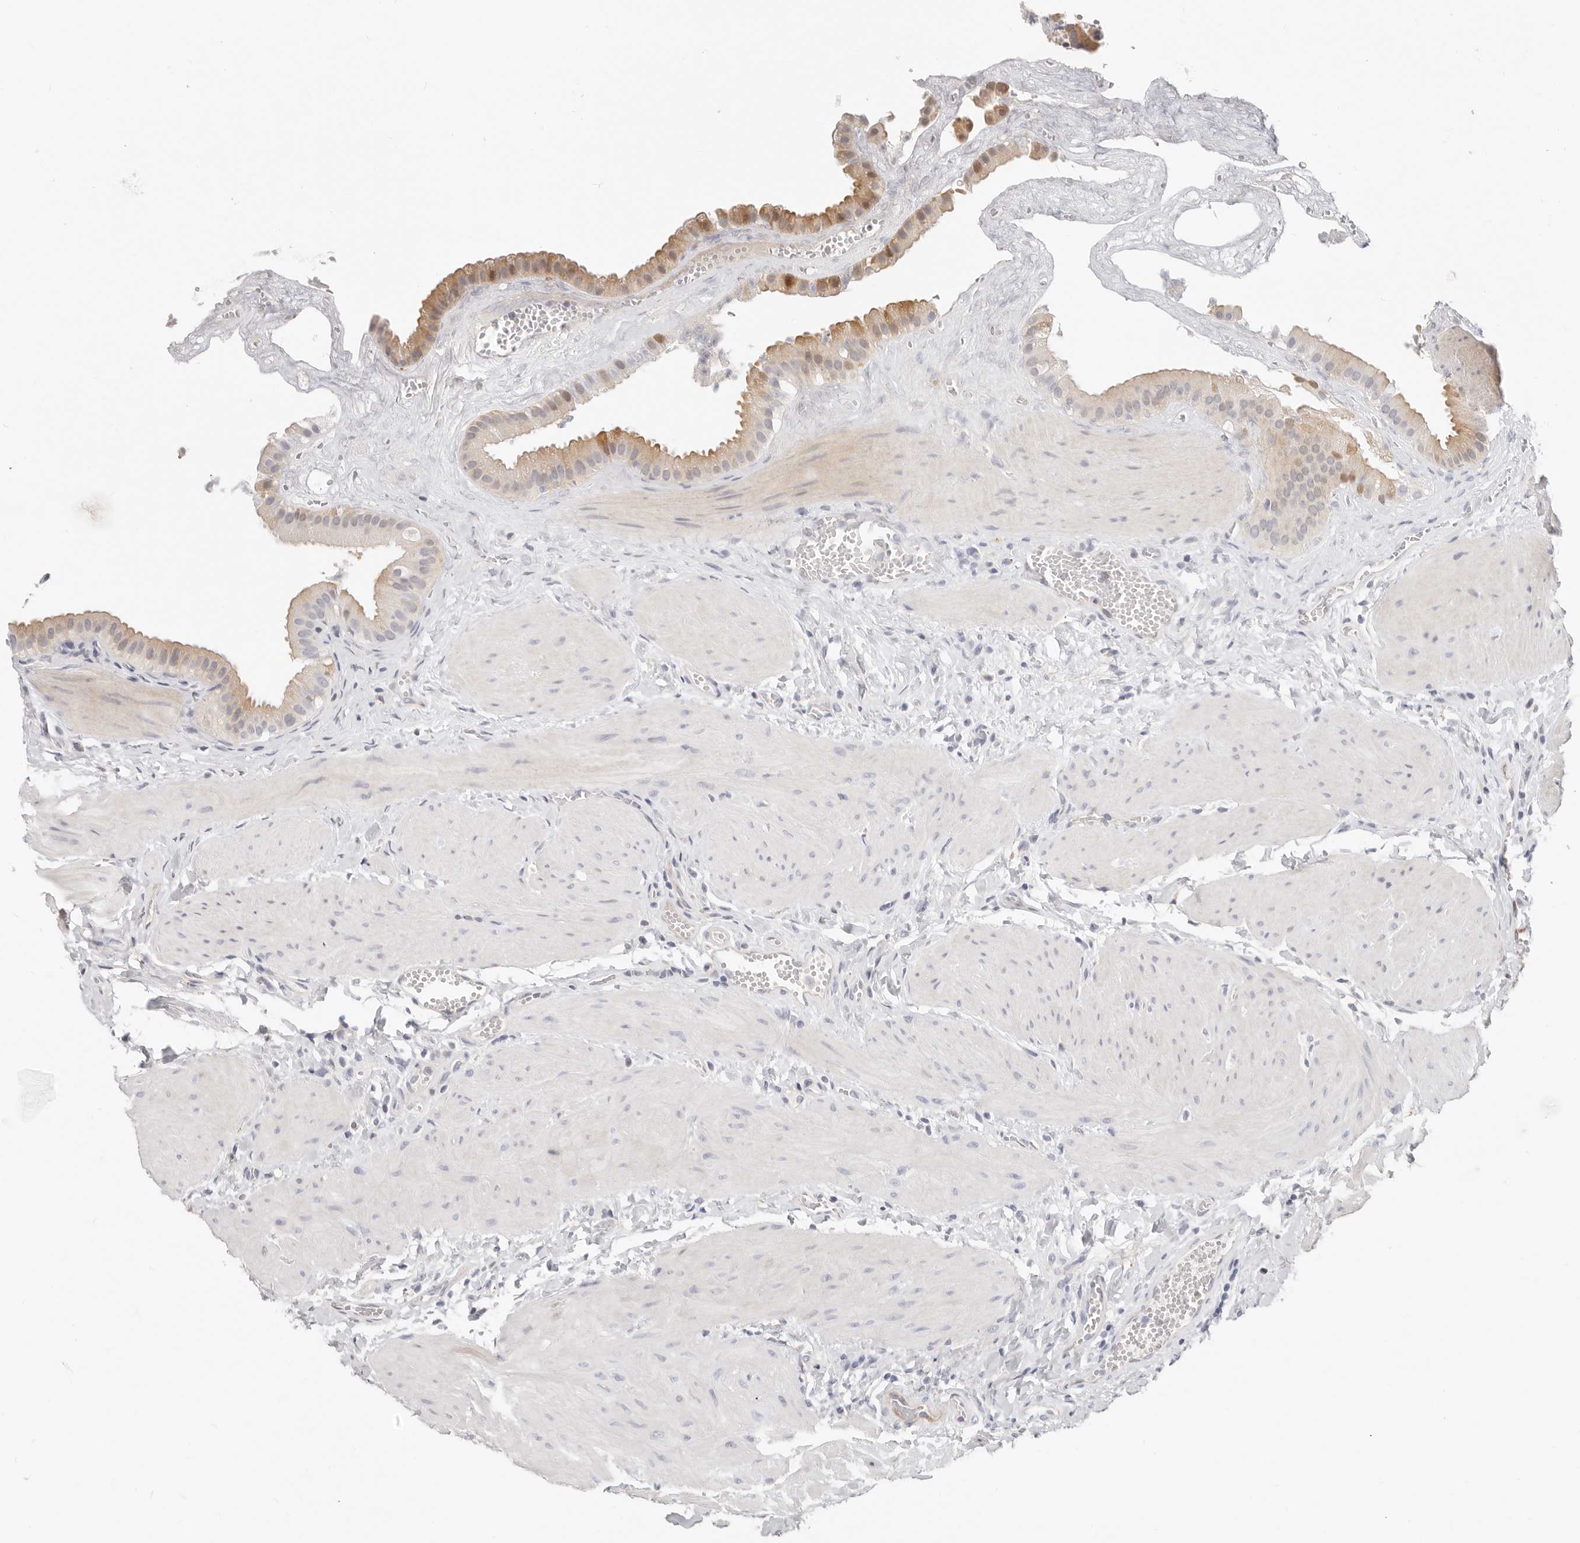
{"staining": {"intensity": "moderate", "quantity": "25%-75%", "location": "cytoplasmic/membranous,nuclear"}, "tissue": "gallbladder", "cell_type": "Glandular cells", "image_type": "normal", "snomed": [{"axis": "morphology", "description": "Normal tissue, NOS"}, {"axis": "topography", "description": "Gallbladder"}], "caption": "A high-resolution histopathology image shows immunohistochemistry (IHC) staining of normal gallbladder, which reveals moderate cytoplasmic/membranous,nuclear expression in approximately 25%-75% of glandular cells. (Stains: DAB in brown, nuclei in blue, Microscopy: brightfield microscopy at high magnification).", "gene": "ZRANB1", "patient": {"sex": "male", "age": 55}}